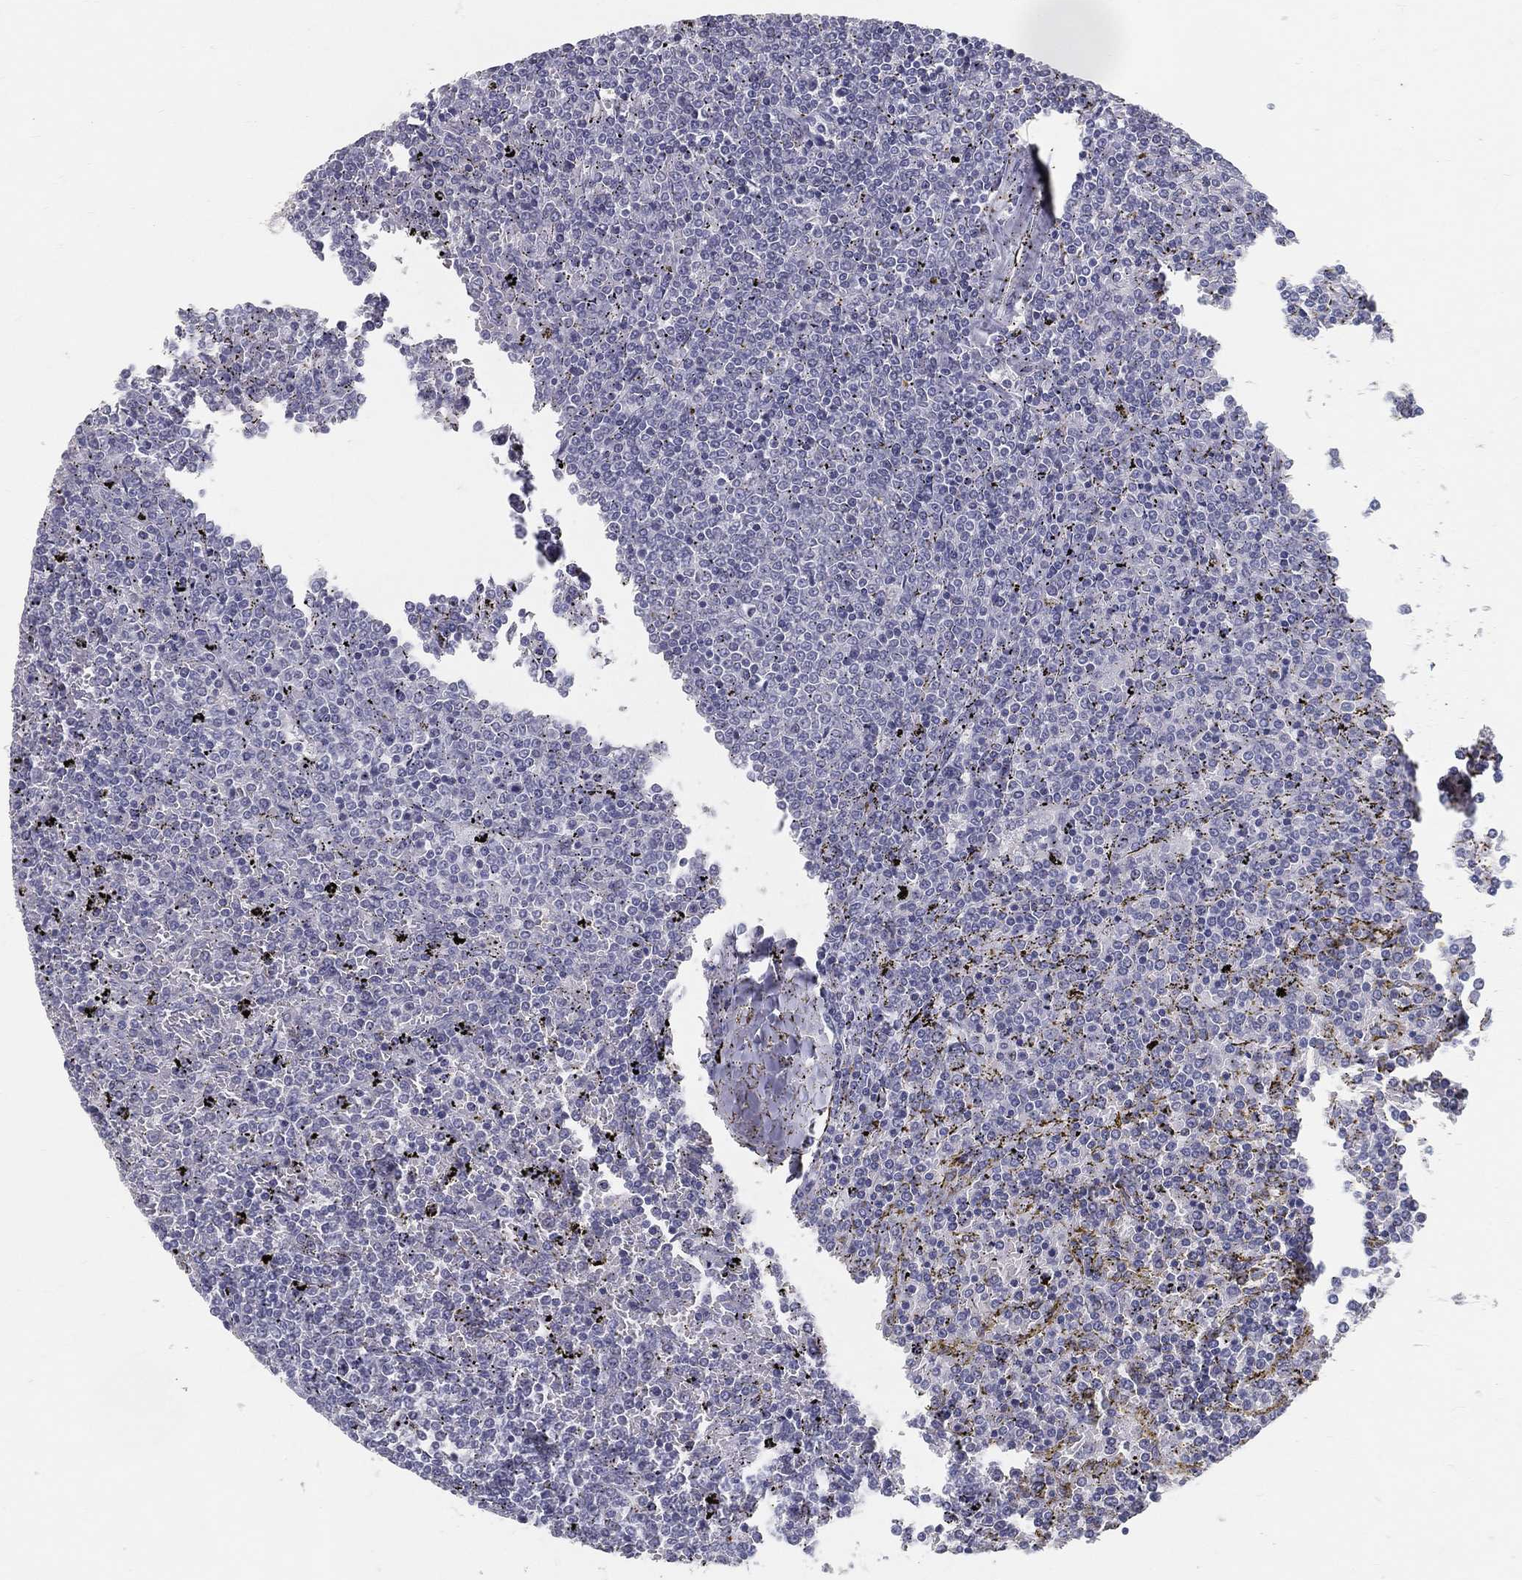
{"staining": {"intensity": "negative", "quantity": "none", "location": "none"}, "tissue": "lymphoma", "cell_type": "Tumor cells", "image_type": "cancer", "snomed": [{"axis": "morphology", "description": "Malignant lymphoma, non-Hodgkin's type, Low grade"}, {"axis": "topography", "description": "Spleen"}], "caption": "Image shows no protein expression in tumor cells of malignant lymphoma, non-Hodgkin's type (low-grade) tissue.", "gene": "ACE2", "patient": {"sex": "female", "age": 77}}